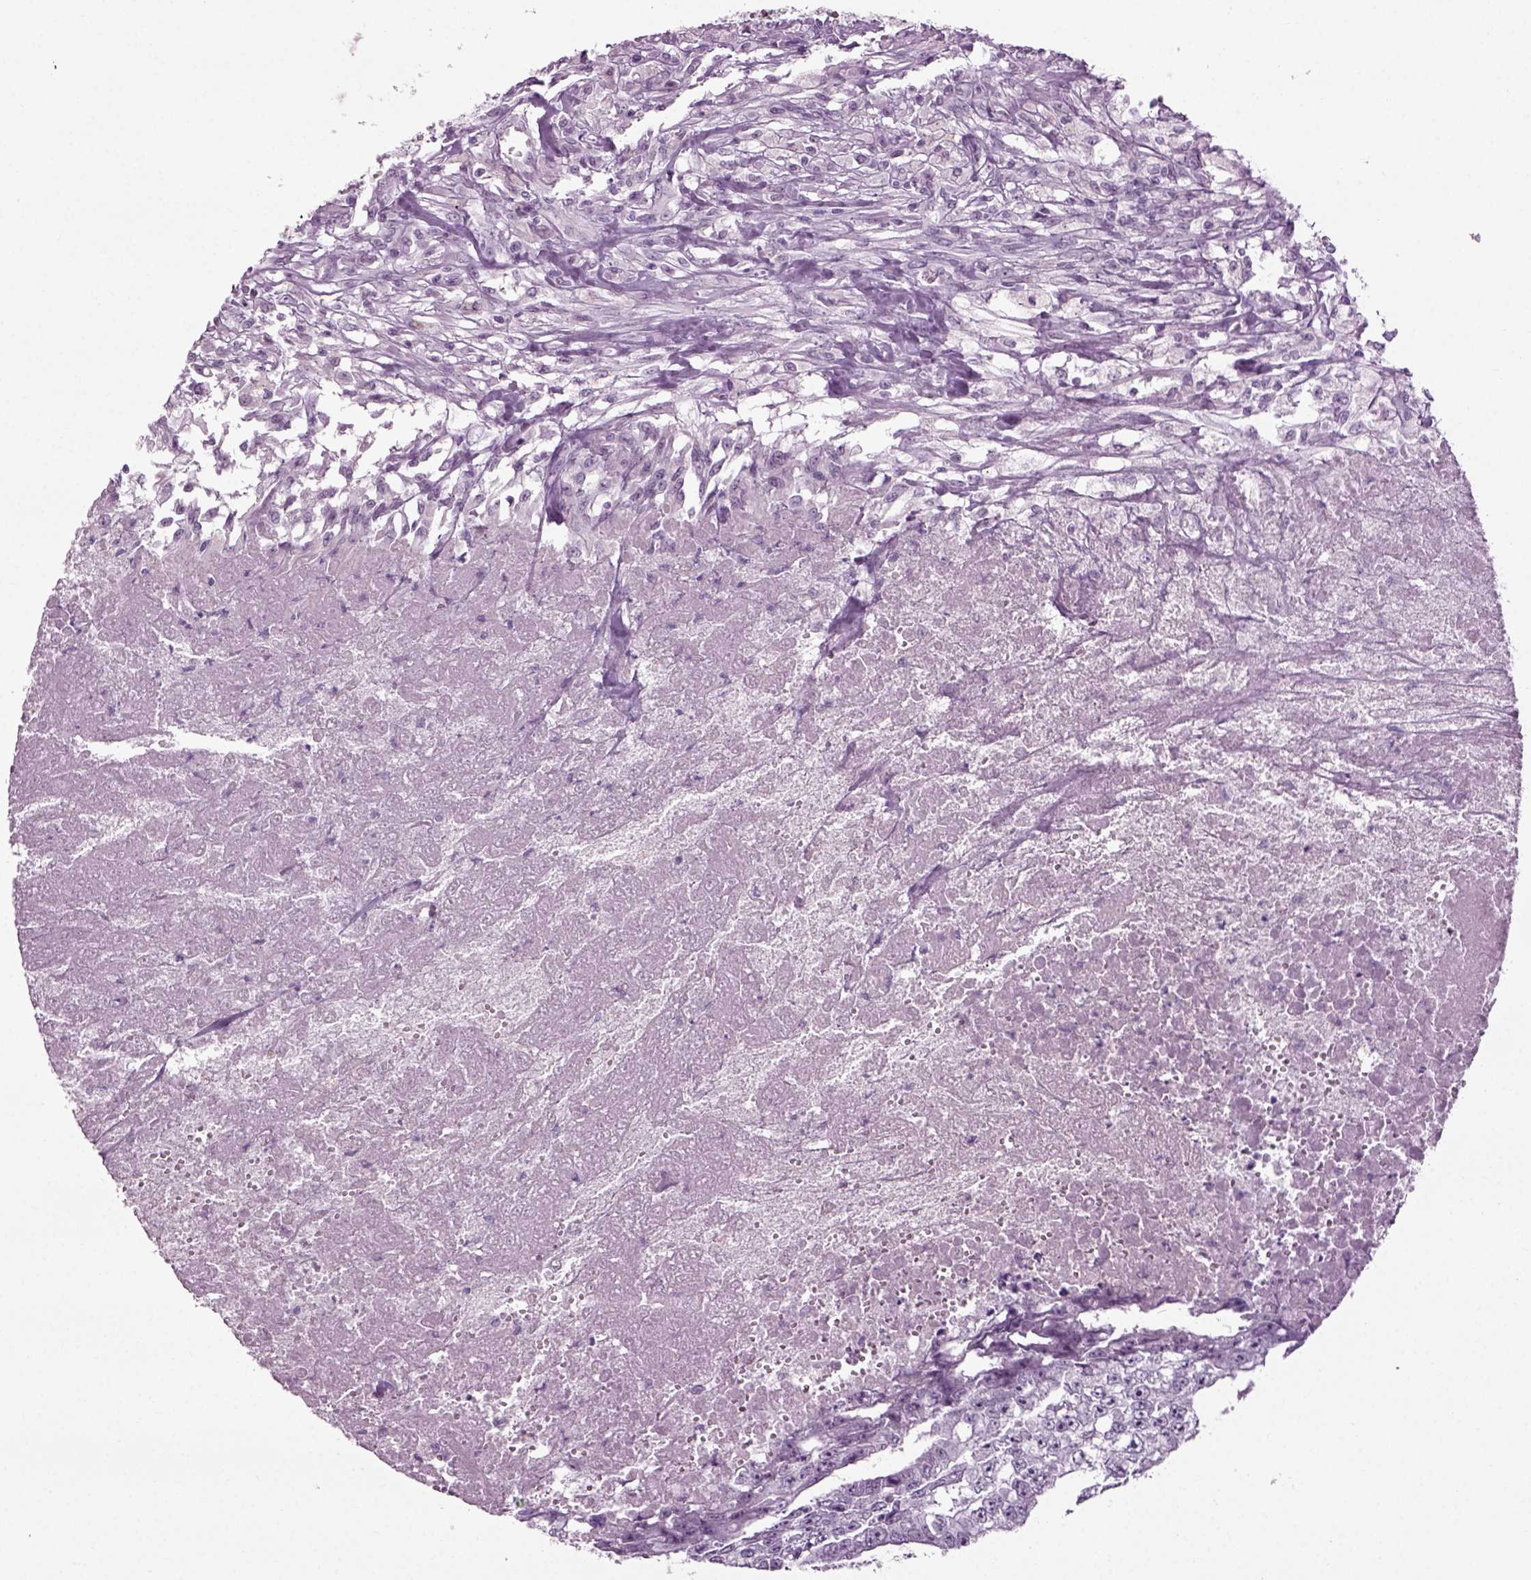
{"staining": {"intensity": "negative", "quantity": "none", "location": "none"}, "tissue": "testis cancer", "cell_type": "Tumor cells", "image_type": "cancer", "snomed": [{"axis": "morphology", "description": "Carcinoma, Embryonal, NOS"}, {"axis": "morphology", "description": "Teratoma, malignant, NOS"}, {"axis": "topography", "description": "Testis"}], "caption": "An IHC micrograph of testis cancer (malignant teratoma) is shown. There is no staining in tumor cells of testis cancer (malignant teratoma).", "gene": "ZC2HC1C", "patient": {"sex": "male", "age": 24}}